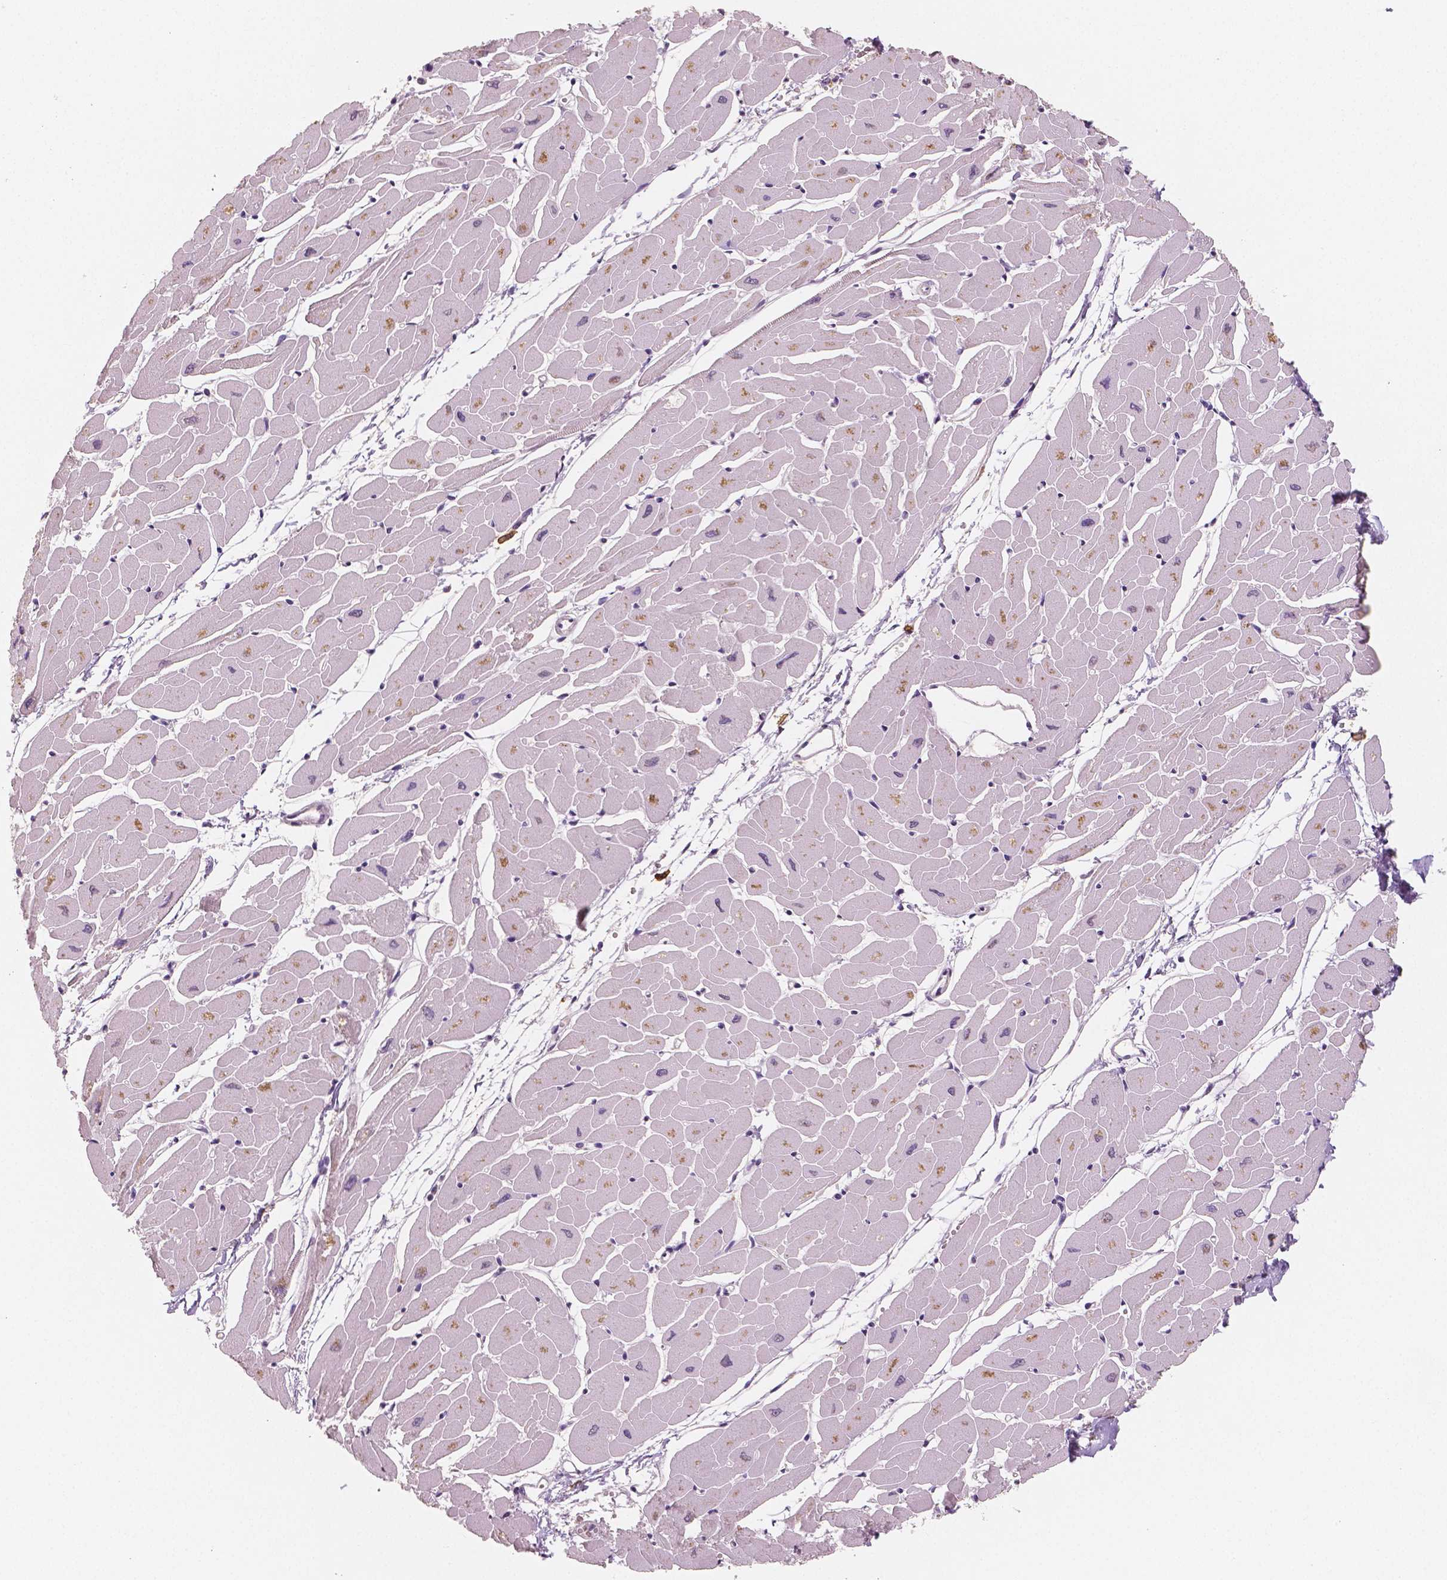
{"staining": {"intensity": "moderate", "quantity": "<25%", "location": "cytoplasmic/membranous"}, "tissue": "heart muscle", "cell_type": "Cardiomyocytes", "image_type": "normal", "snomed": [{"axis": "morphology", "description": "Normal tissue, NOS"}, {"axis": "topography", "description": "Heart"}], "caption": "Protein staining exhibits moderate cytoplasmic/membranous positivity in approximately <25% of cardiomyocytes in normal heart muscle. Nuclei are stained in blue.", "gene": "KIT", "patient": {"sex": "male", "age": 57}}